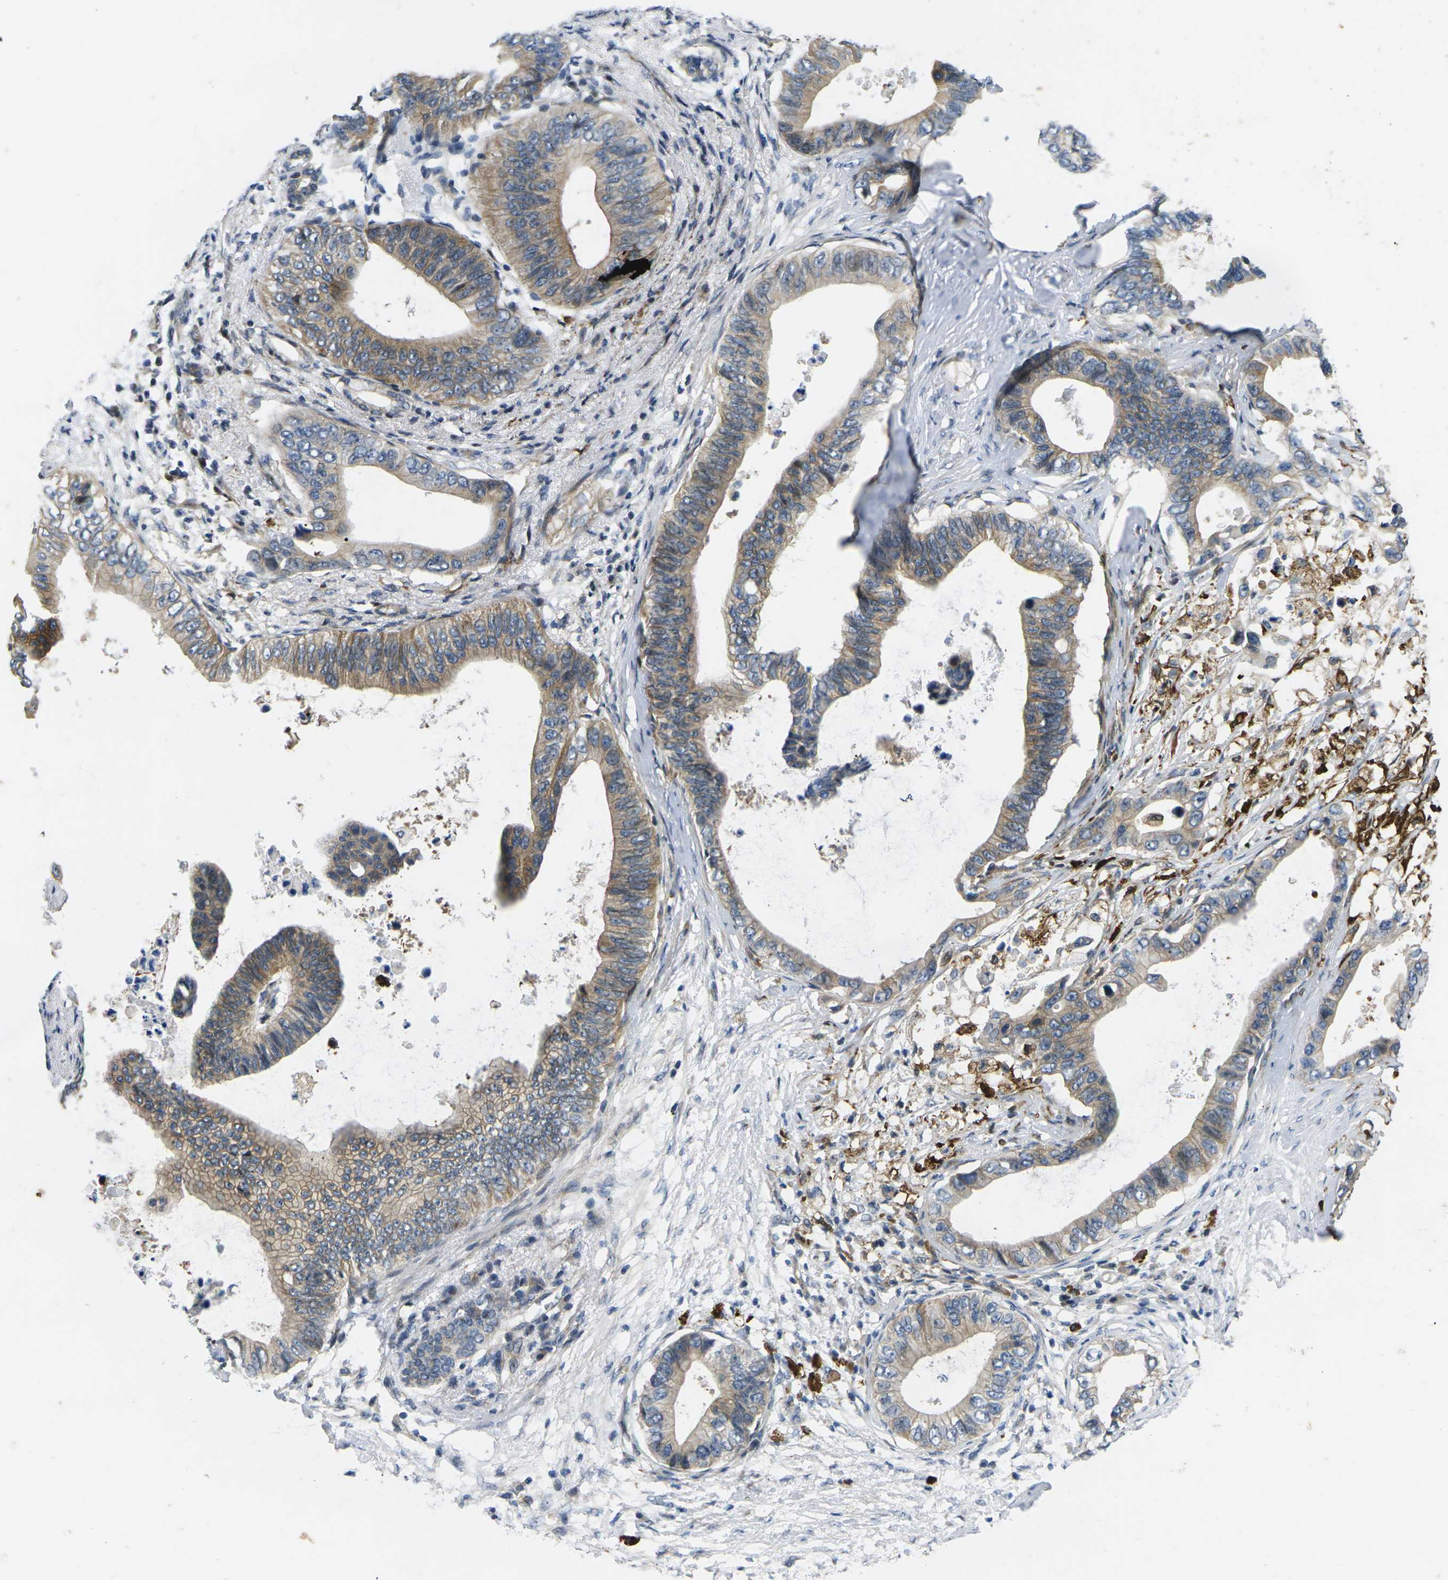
{"staining": {"intensity": "moderate", "quantity": ">75%", "location": "cytoplasmic/membranous"}, "tissue": "pancreatic cancer", "cell_type": "Tumor cells", "image_type": "cancer", "snomed": [{"axis": "morphology", "description": "Adenocarcinoma, NOS"}, {"axis": "topography", "description": "Pancreas"}], "caption": "The histopathology image exhibits staining of pancreatic cancer, revealing moderate cytoplasmic/membranous protein expression (brown color) within tumor cells.", "gene": "ROBO2", "patient": {"sex": "male", "age": 77}}